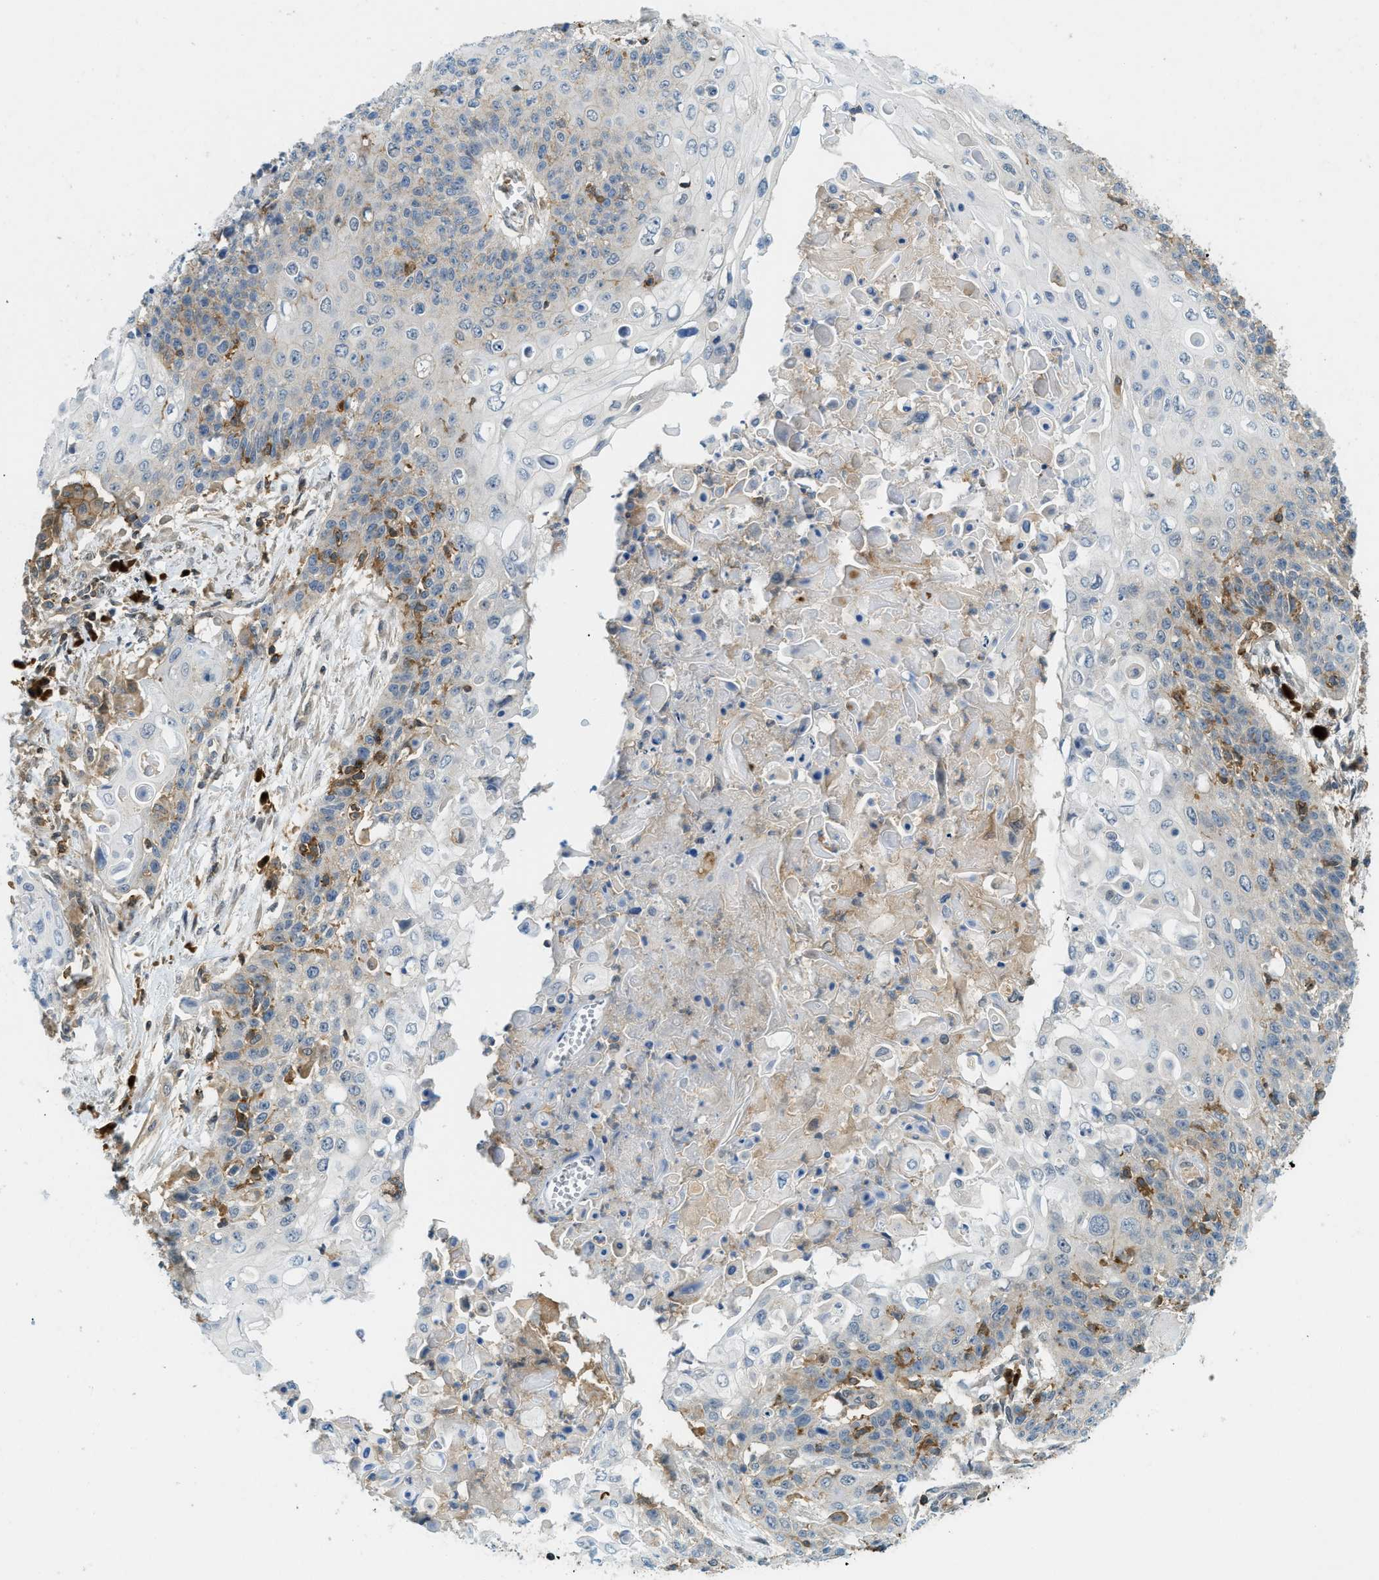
{"staining": {"intensity": "moderate", "quantity": "<25%", "location": "cytoplasmic/membranous"}, "tissue": "cervical cancer", "cell_type": "Tumor cells", "image_type": "cancer", "snomed": [{"axis": "morphology", "description": "Squamous cell carcinoma, NOS"}, {"axis": "topography", "description": "Cervix"}], "caption": "Immunohistochemistry photomicrograph of cervical squamous cell carcinoma stained for a protein (brown), which displays low levels of moderate cytoplasmic/membranous positivity in about <25% of tumor cells.", "gene": "GMPPB", "patient": {"sex": "female", "age": 39}}